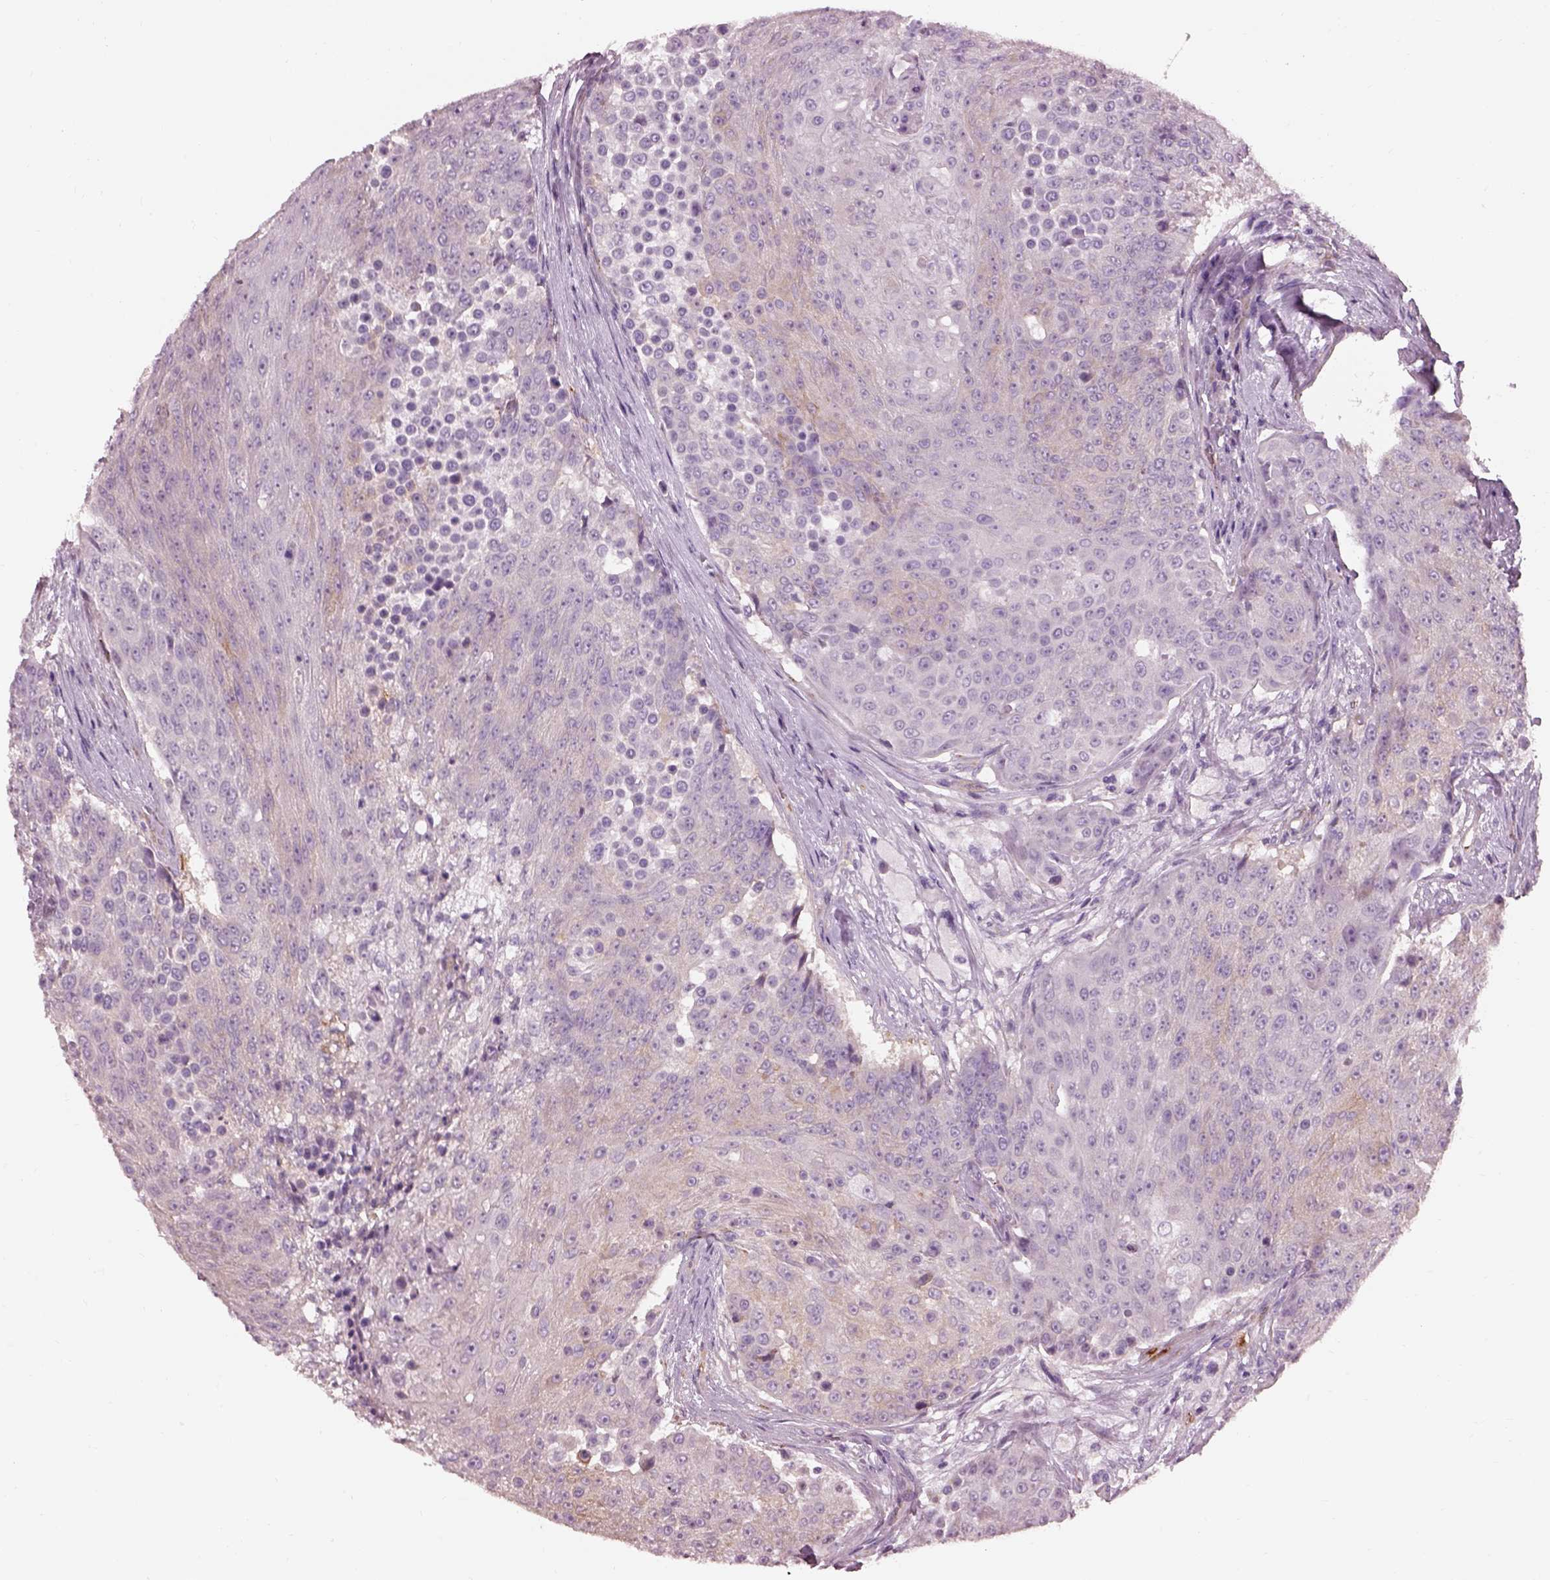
{"staining": {"intensity": "negative", "quantity": "none", "location": "none"}, "tissue": "urothelial cancer", "cell_type": "Tumor cells", "image_type": "cancer", "snomed": [{"axis": "morphology", "description": "Urothelial carcinoma, High grade"}, {"axis": "topography", "description": "Urinary bladder"}], "caption": "This photomicrograph is of high-grade urothelial carcinoma stained with IHC to label a protein in brown with the nuclei are counter-stained blue. There is no staining in tumor cells. (DAB (3,3'-diaminobenzidine) immunohistochemistry (IHC) visualized using brightfield microscopy, high magnification).", "gene": "PRKCZ", "patient": {"sex": "female", "age": 63}}